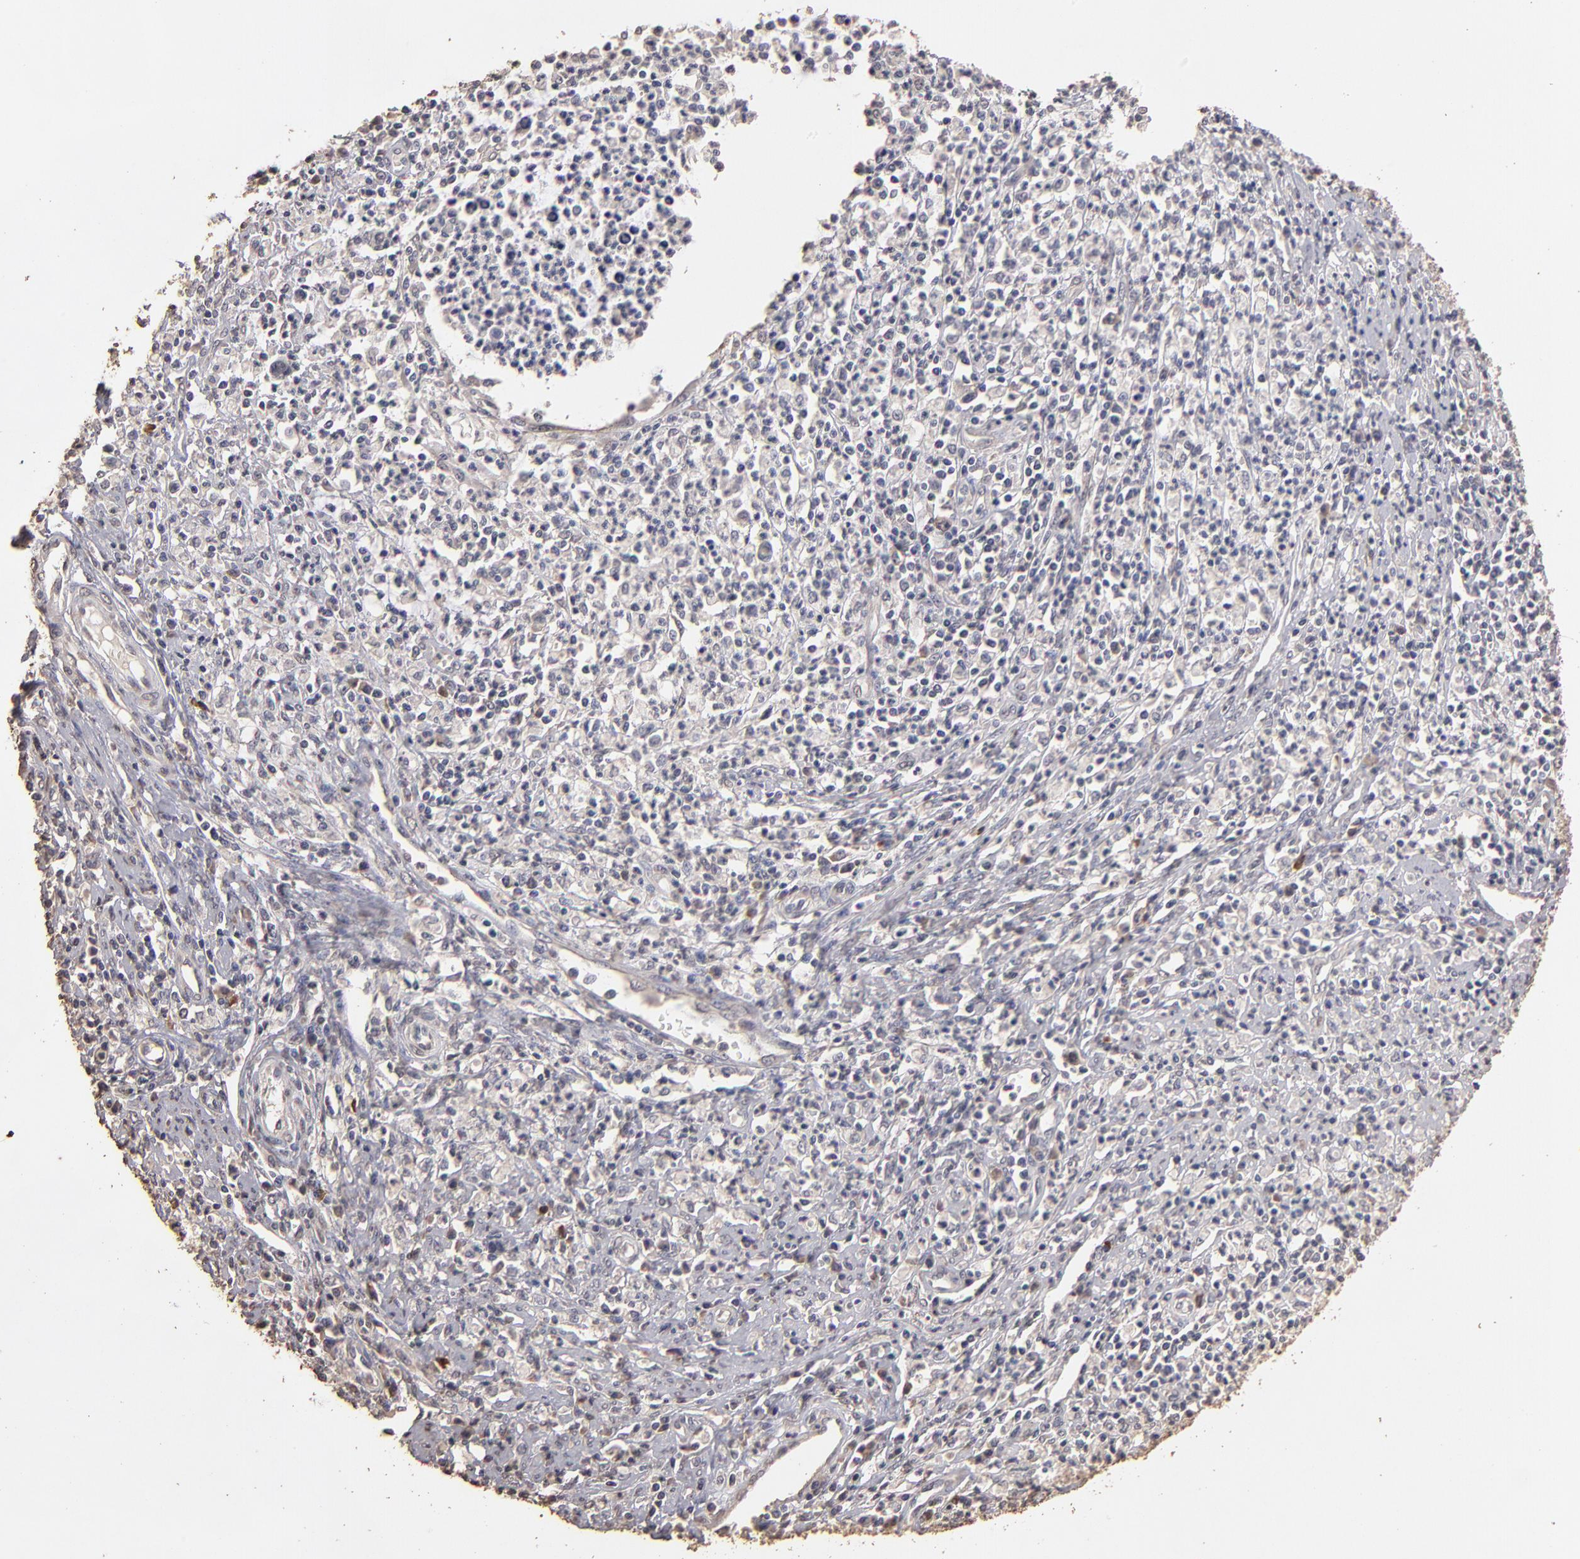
{"staining": {"intensity": "negative", "quantity": "none", "location": "none"}, "tissue": "cervical cancer", "cell_type": "Tumor cells", "image_type": "cancer", "snomed": [{"axis": "morphology", "description": "Adenocarcinoma, NOS"}, {"axis": "topography", "description": "Cervix"}], "caption": "Protein analysis of cervical adenocarcinoma shows no significant expression in tumor cells.", "gene": "OPHN1", "patient": {"sex": "female", "age": 36}}